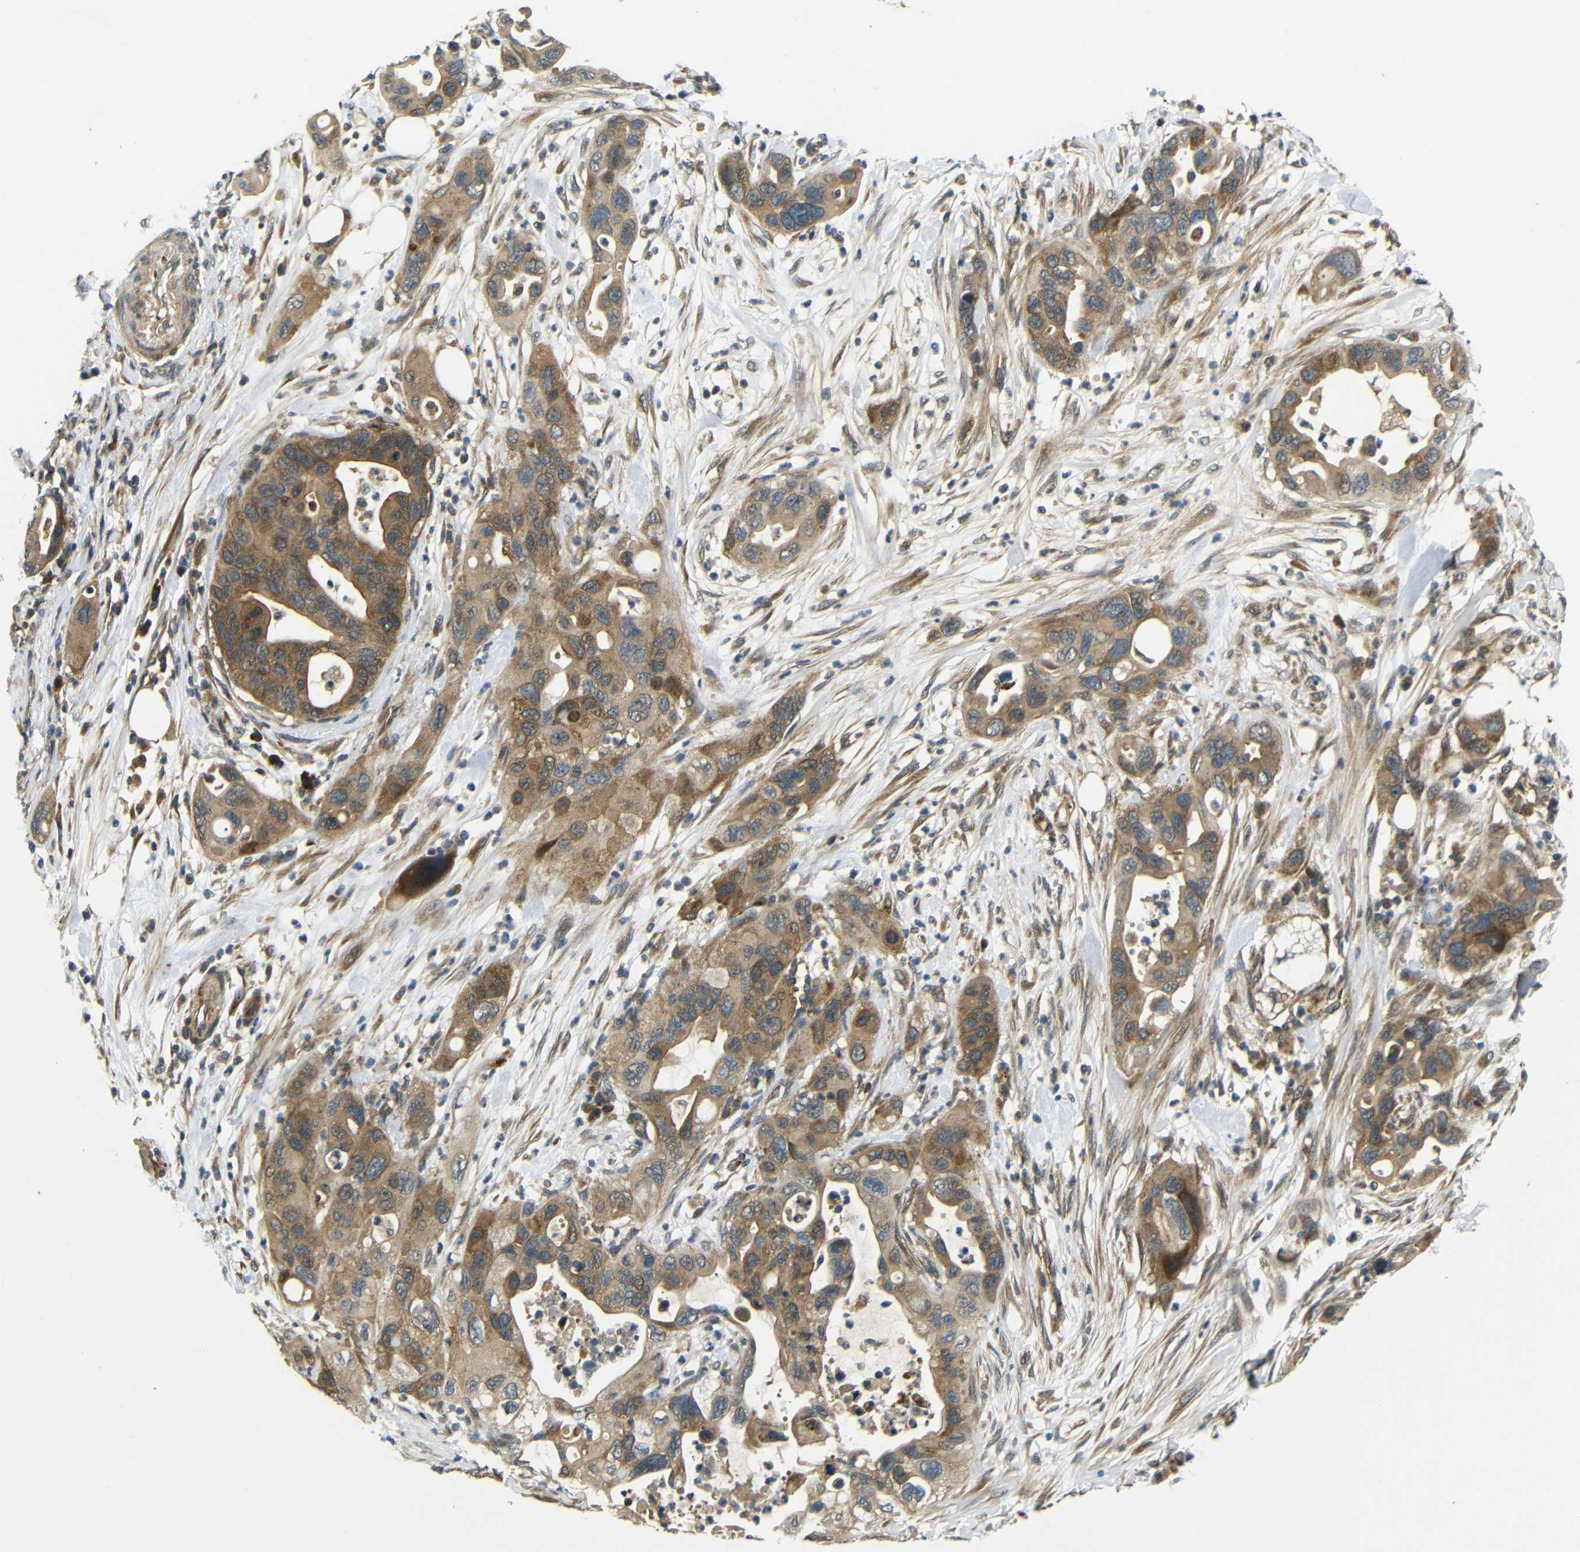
{"staining": {"intensity": "moderate", "quantity": ">75%", "location": "cytoplasmic/membranous"}, "tissue": "pancreatic cancer", "cell_type": "Tumor cells", "image_type": "cancer", "snomed": [{"axis": "morphology", "description": "Adenocarcinoma, NOS"}, {"axis": "topography", "description": "Pancreas"}], "caption": "Immunohistochemical staining of human pancreatic adenocarcinoma exhibits medium levels of moderate cytoplasmic/membranous expression in about >75% of tumor cells.", "gene": "EPHB2", "patient": {"sex": "female", "age": 71}}